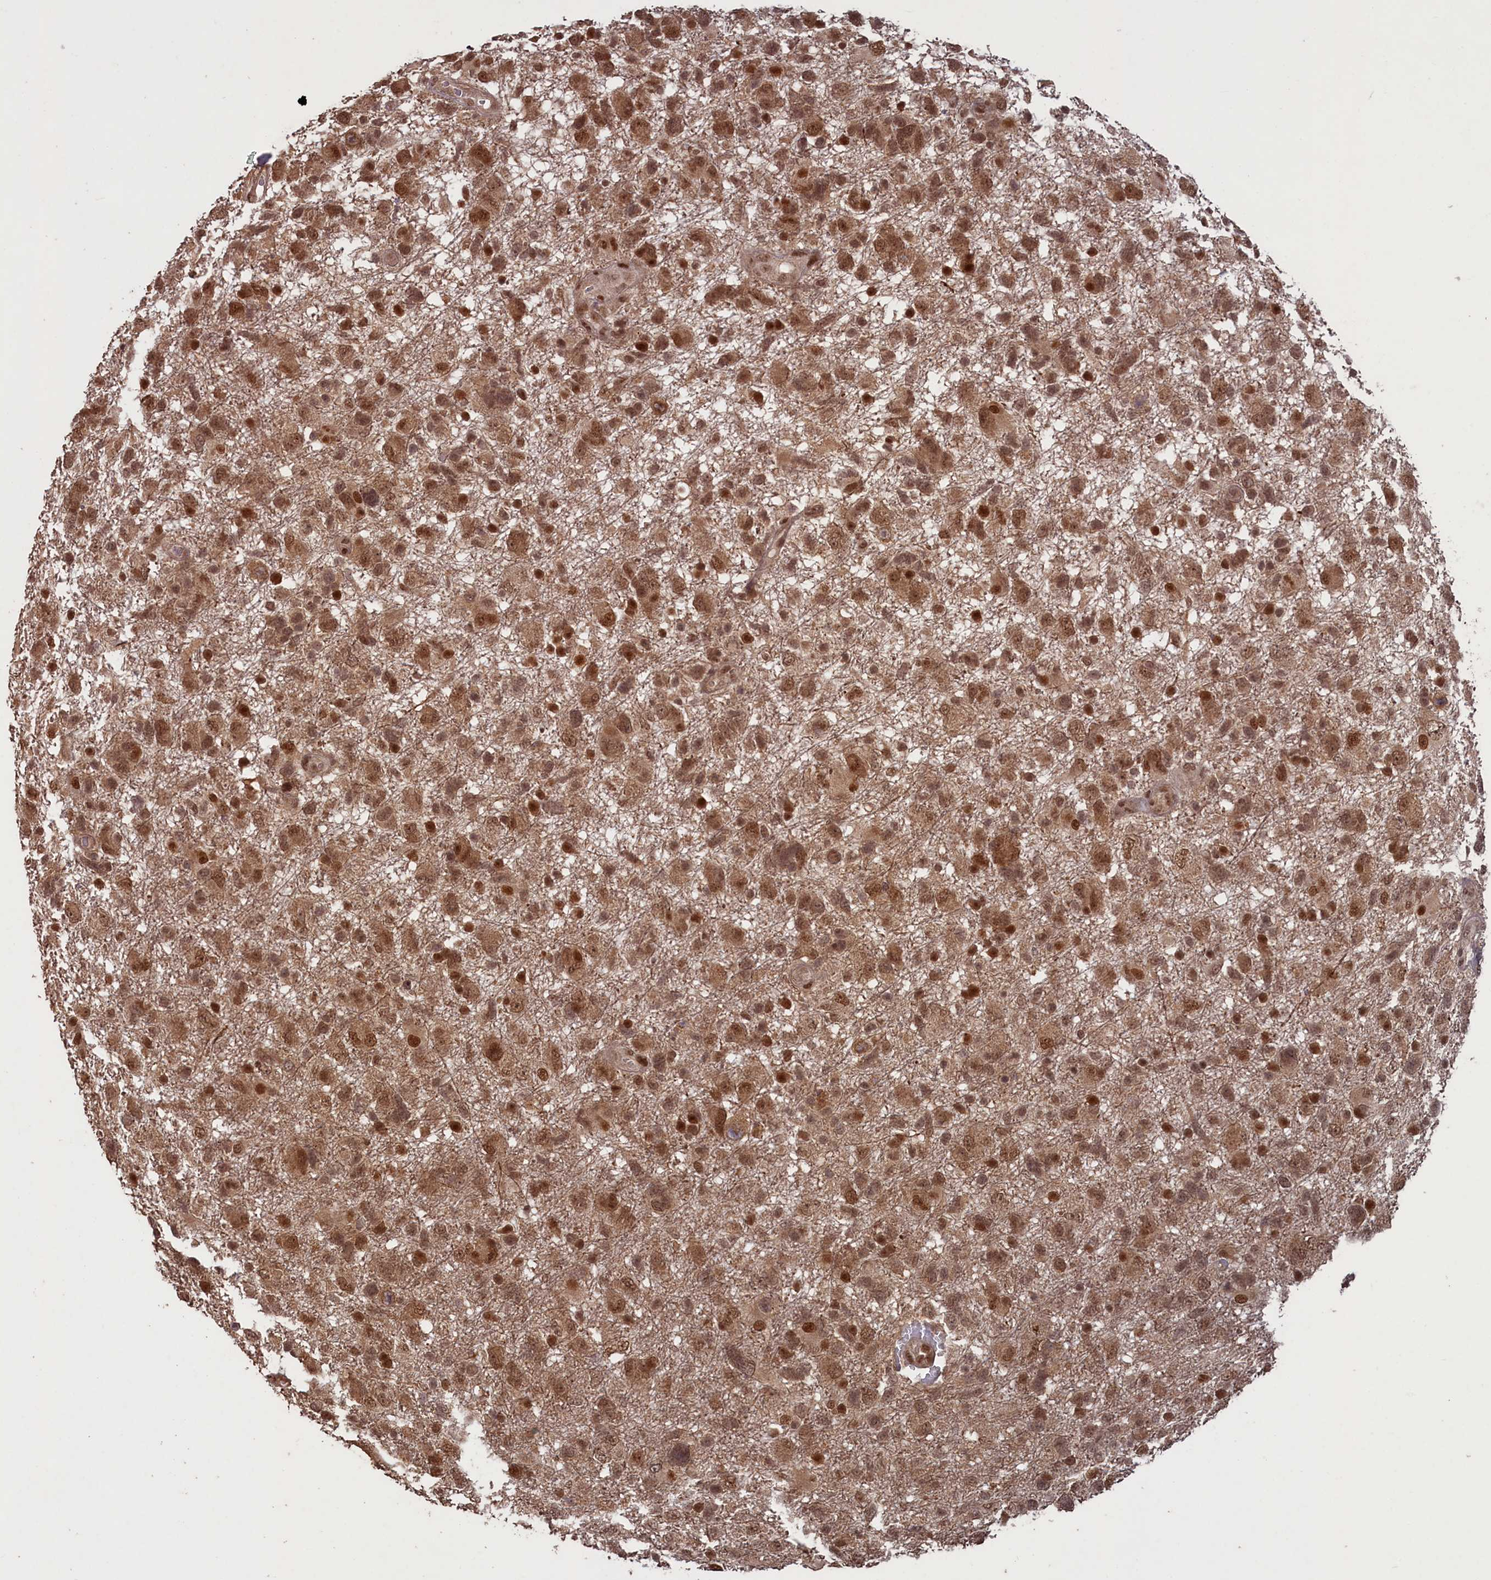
{"staining": {"intensity": "strong", "quantity": ">75%", "location": "cytoplasmic/membranous,nuclear"}, "tissue": "glioma", "cell_type": "Tumor cells", "image_type": "cancer", "snomed": [{"axis": "morphology", "description": "Glioma, malignant, High grade"}, {"axis": "topography", "description": "Brain"}], "caption": "Glioma was stained to show a protein in brown. There is high levels of strong cytoplasmic/membranous and nuclear positivity in approximately >75% of tumor cells.", "gene": "NAE1", "patient": {"sex": "male", "age": 61}}